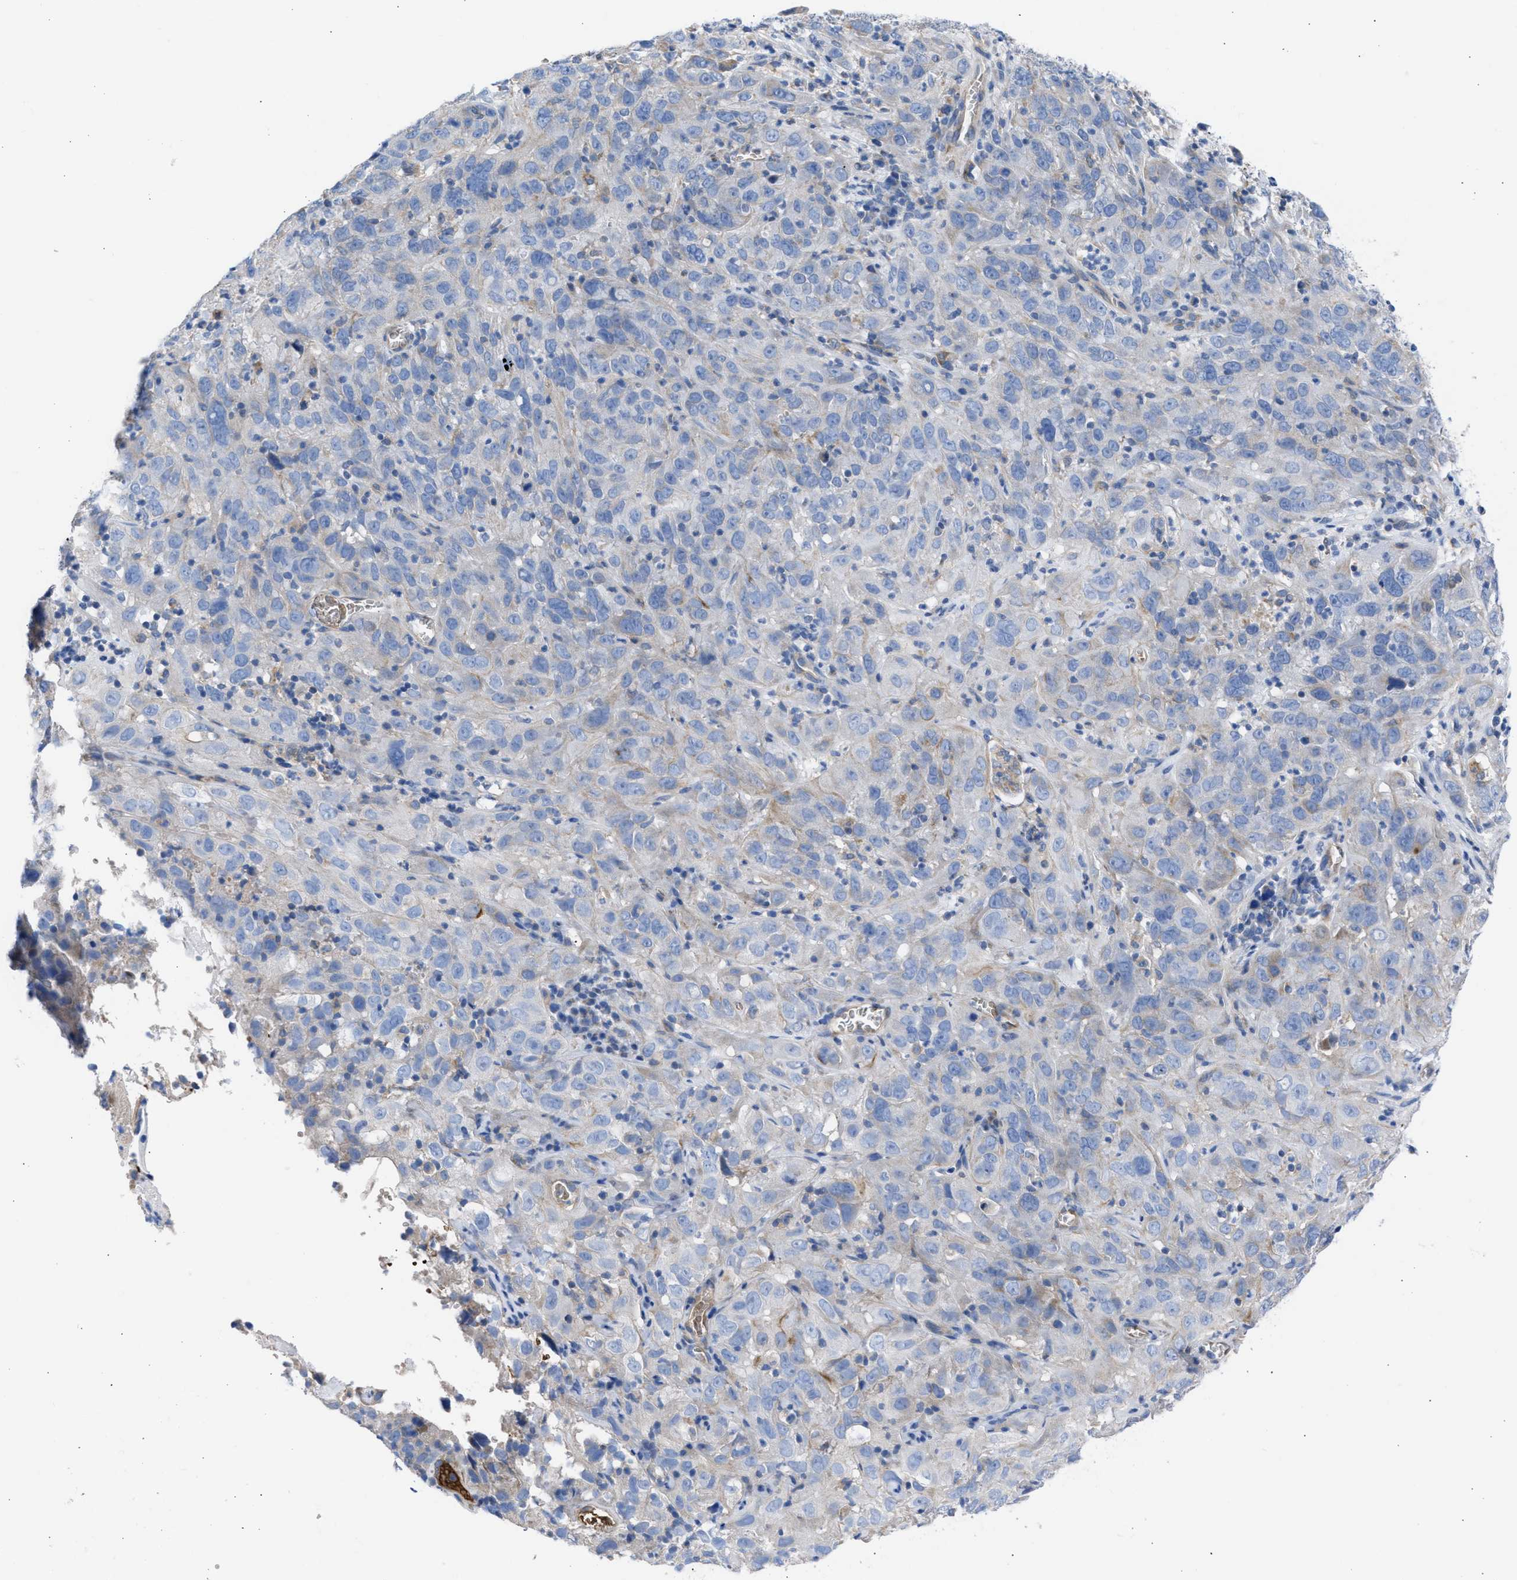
{"staining": {"intensity": "weak", "quantity": "<25%", "location": "cytoplasmic/membranous"}, "tissue": "cervical cancer", "cell_type": "Tumor cells", "image_type": "cancer", "snomed": [{"axis": "morphology", "description": "Squamous cell carcinoma, NOS"}, {"axis": "topography", "description": "Cervix"}], "caption": "A photomicrograph of squamous cell carcinoma (cervical) stained for a protein shows no brown staining in tumor cells.", "gene": "BTG3", "patient": {"sex": "female", "age": 32}}